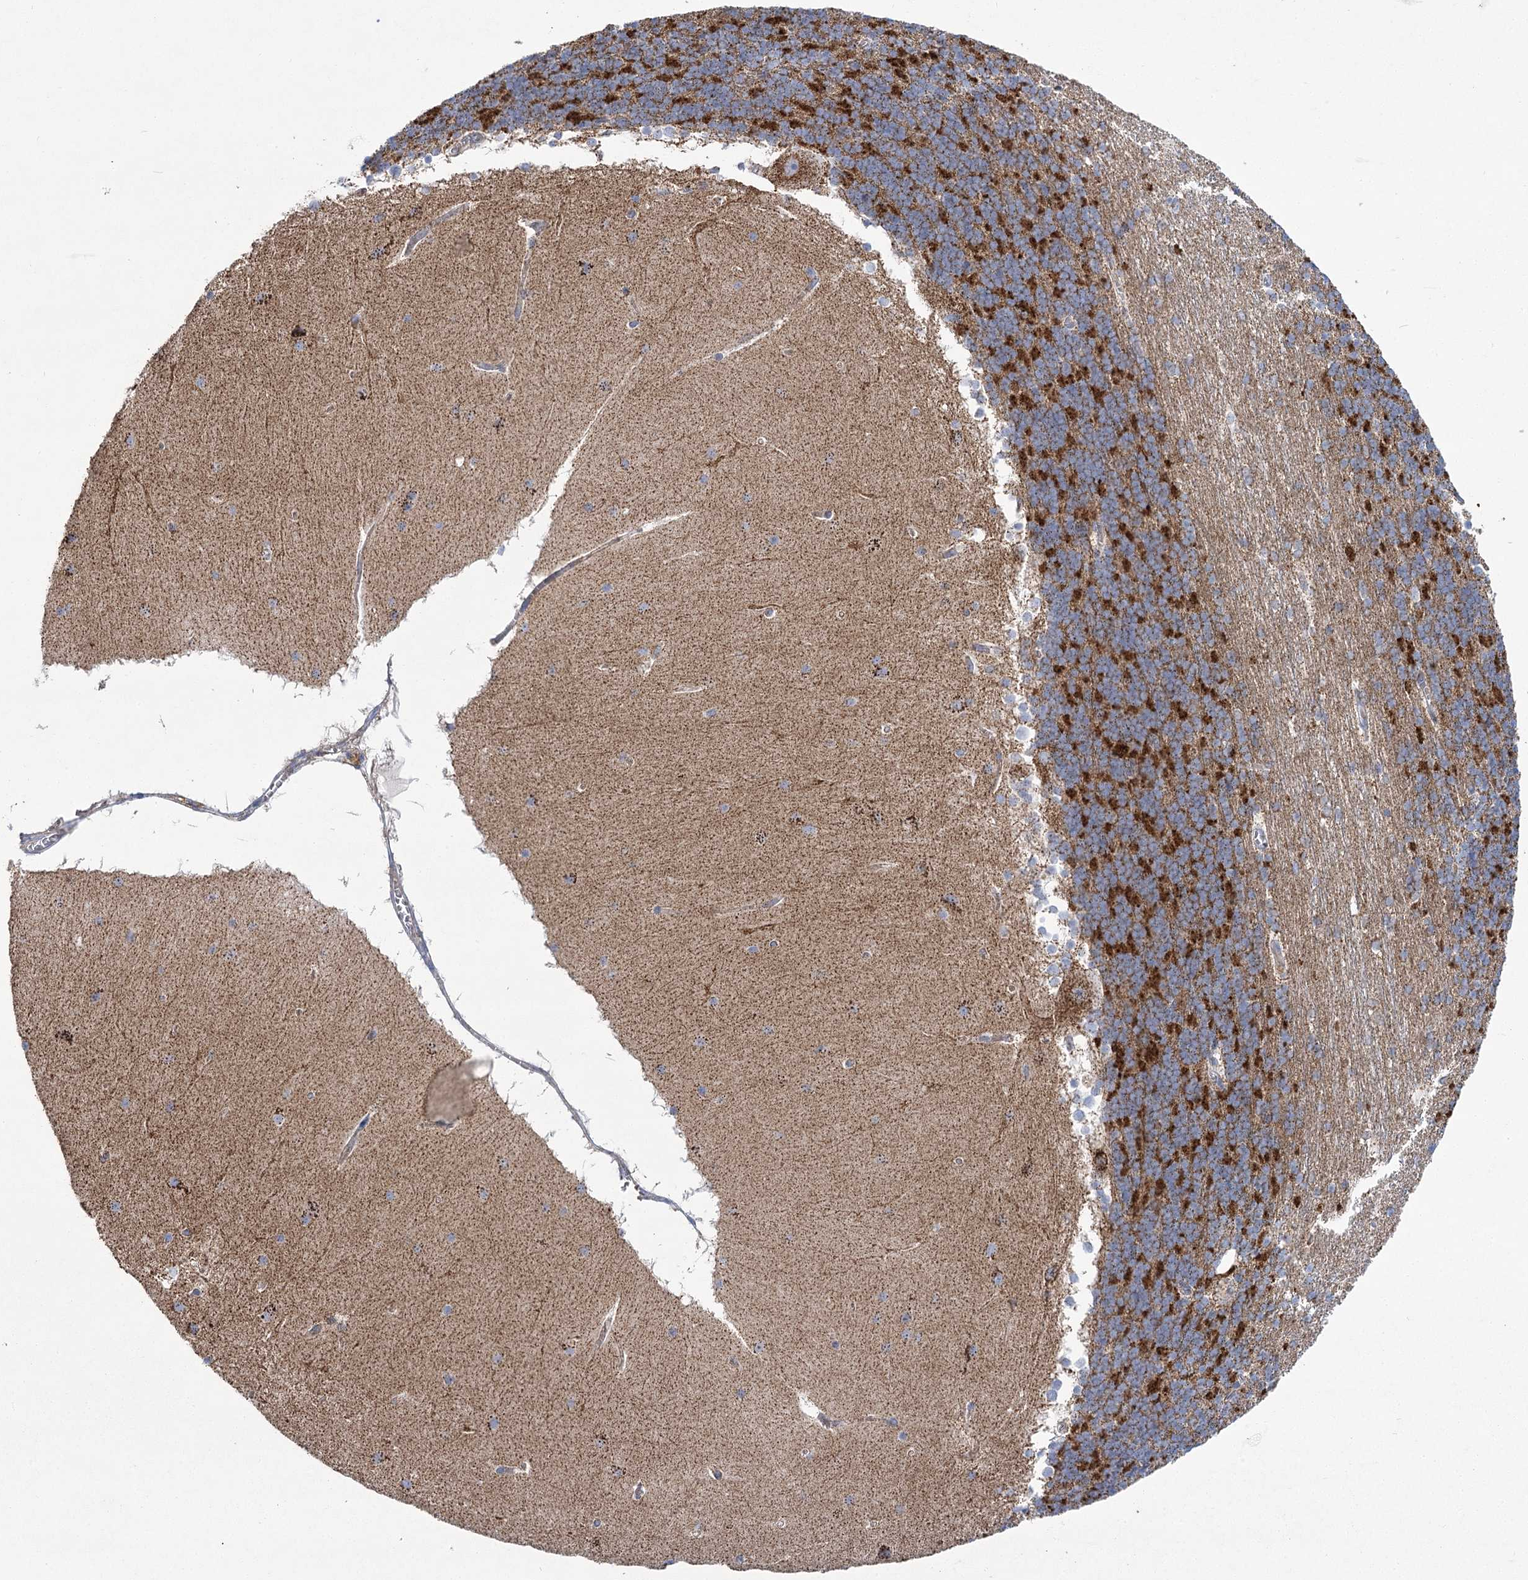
{"staining": {"intensity": "moderate", "quantity": "25%-75%", "location": "cytoplasmic/membranous"}, "tissue": "cerebellum", "cell_type": "Cells in granular layer", "image_type": "normal", "snomed": [{"axis": "morphology", "description": "Normal tissue, NOS"}, {"axis": "topography", "description": "Cerebellum"}], "caption": "Benign cerebellum exhibits moderate cytoplasmic/membranous expression in approximately 25%-75% of cells in granular layer.", "gene": "SNX7", "patient": {"sex": "female", "age": 19}}